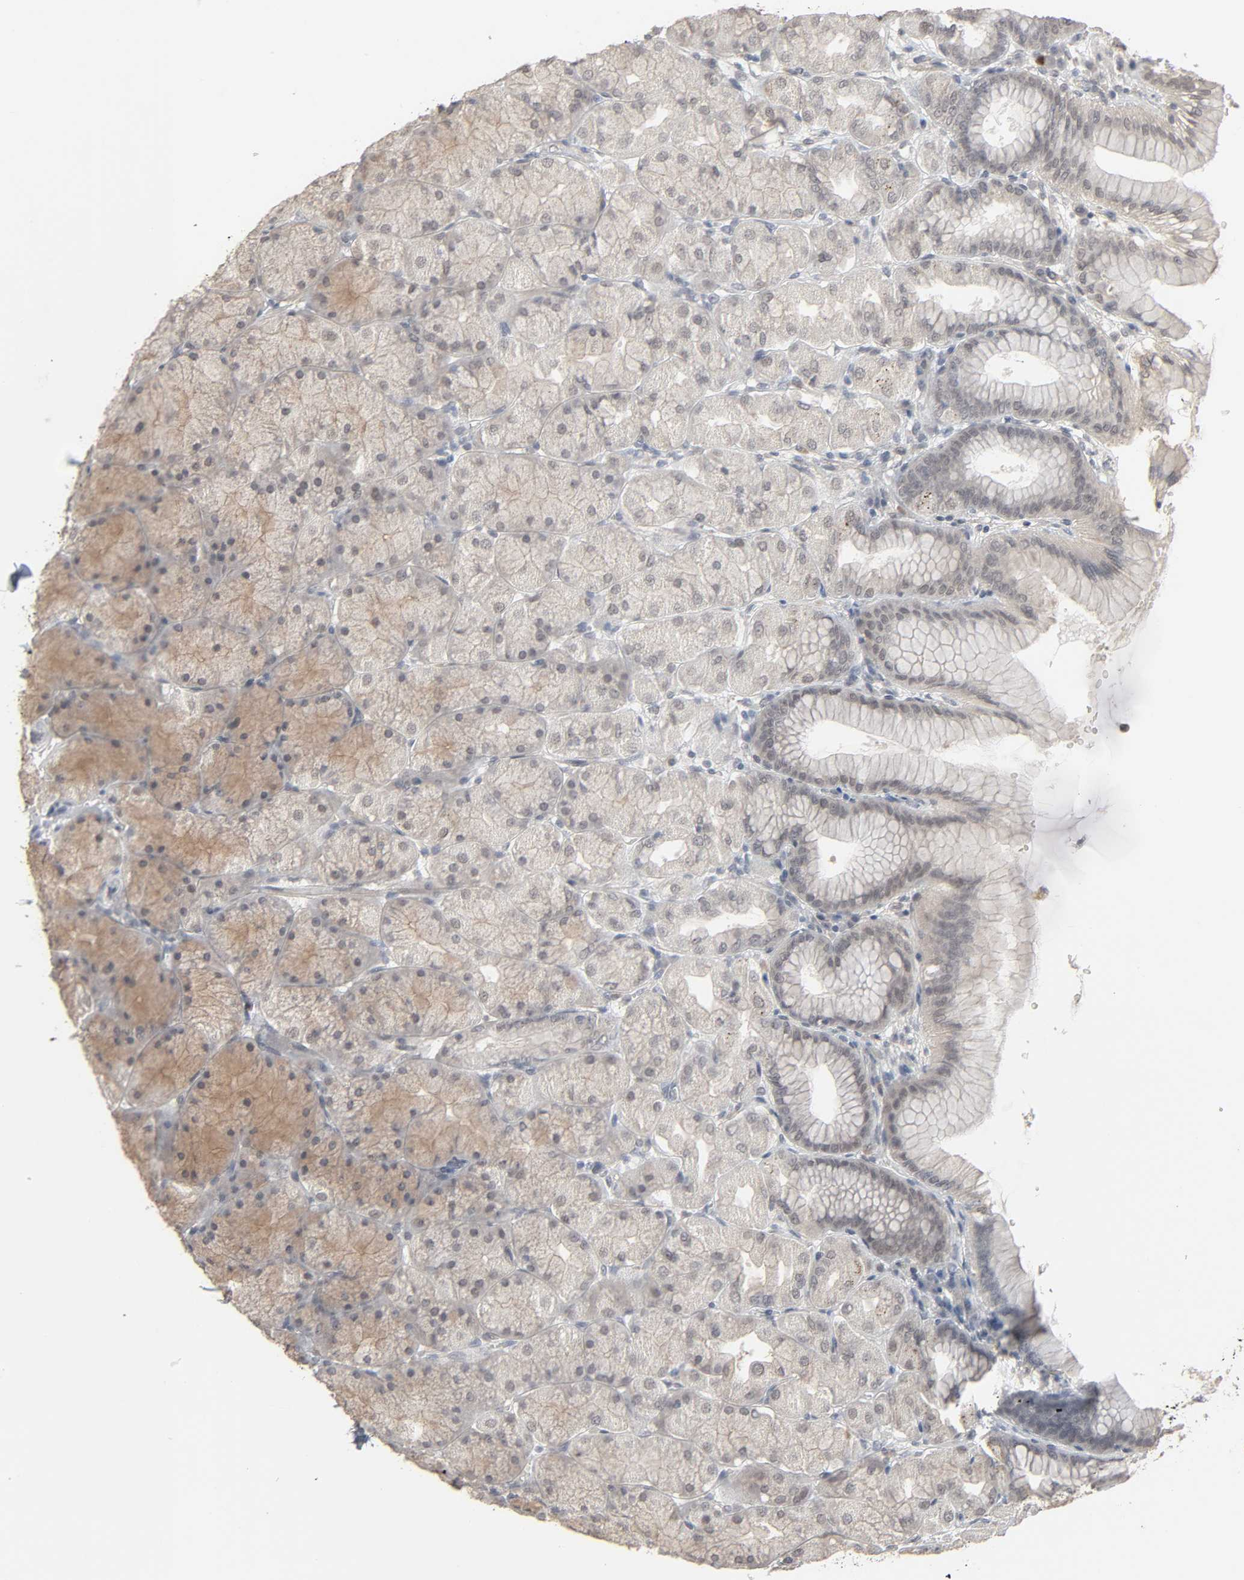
{"staining": {"intensity": "weak", "quantity": "<25%", "location": "cytoplasmic/membranous"}, "tissue": "stomach", "cell_type": "Glandular cells", "image_type": "normal", "snomed": [{"axis": "morphology", "description": "Normal tissue, NOS"}, {"axis": "topography", "description": "Stomach, upper"}], "caption": "There is no significant staining in glandular cells of stomach. Brightfield microscopy of immunohistochemistry (IHC) stained with DAB (3,3'-diaminobenzidine) (brown) and hematoxylin (blue), captured at high magnification.", "gene": "ZNF222", "patient": {"sex": "female", "age": 56}}